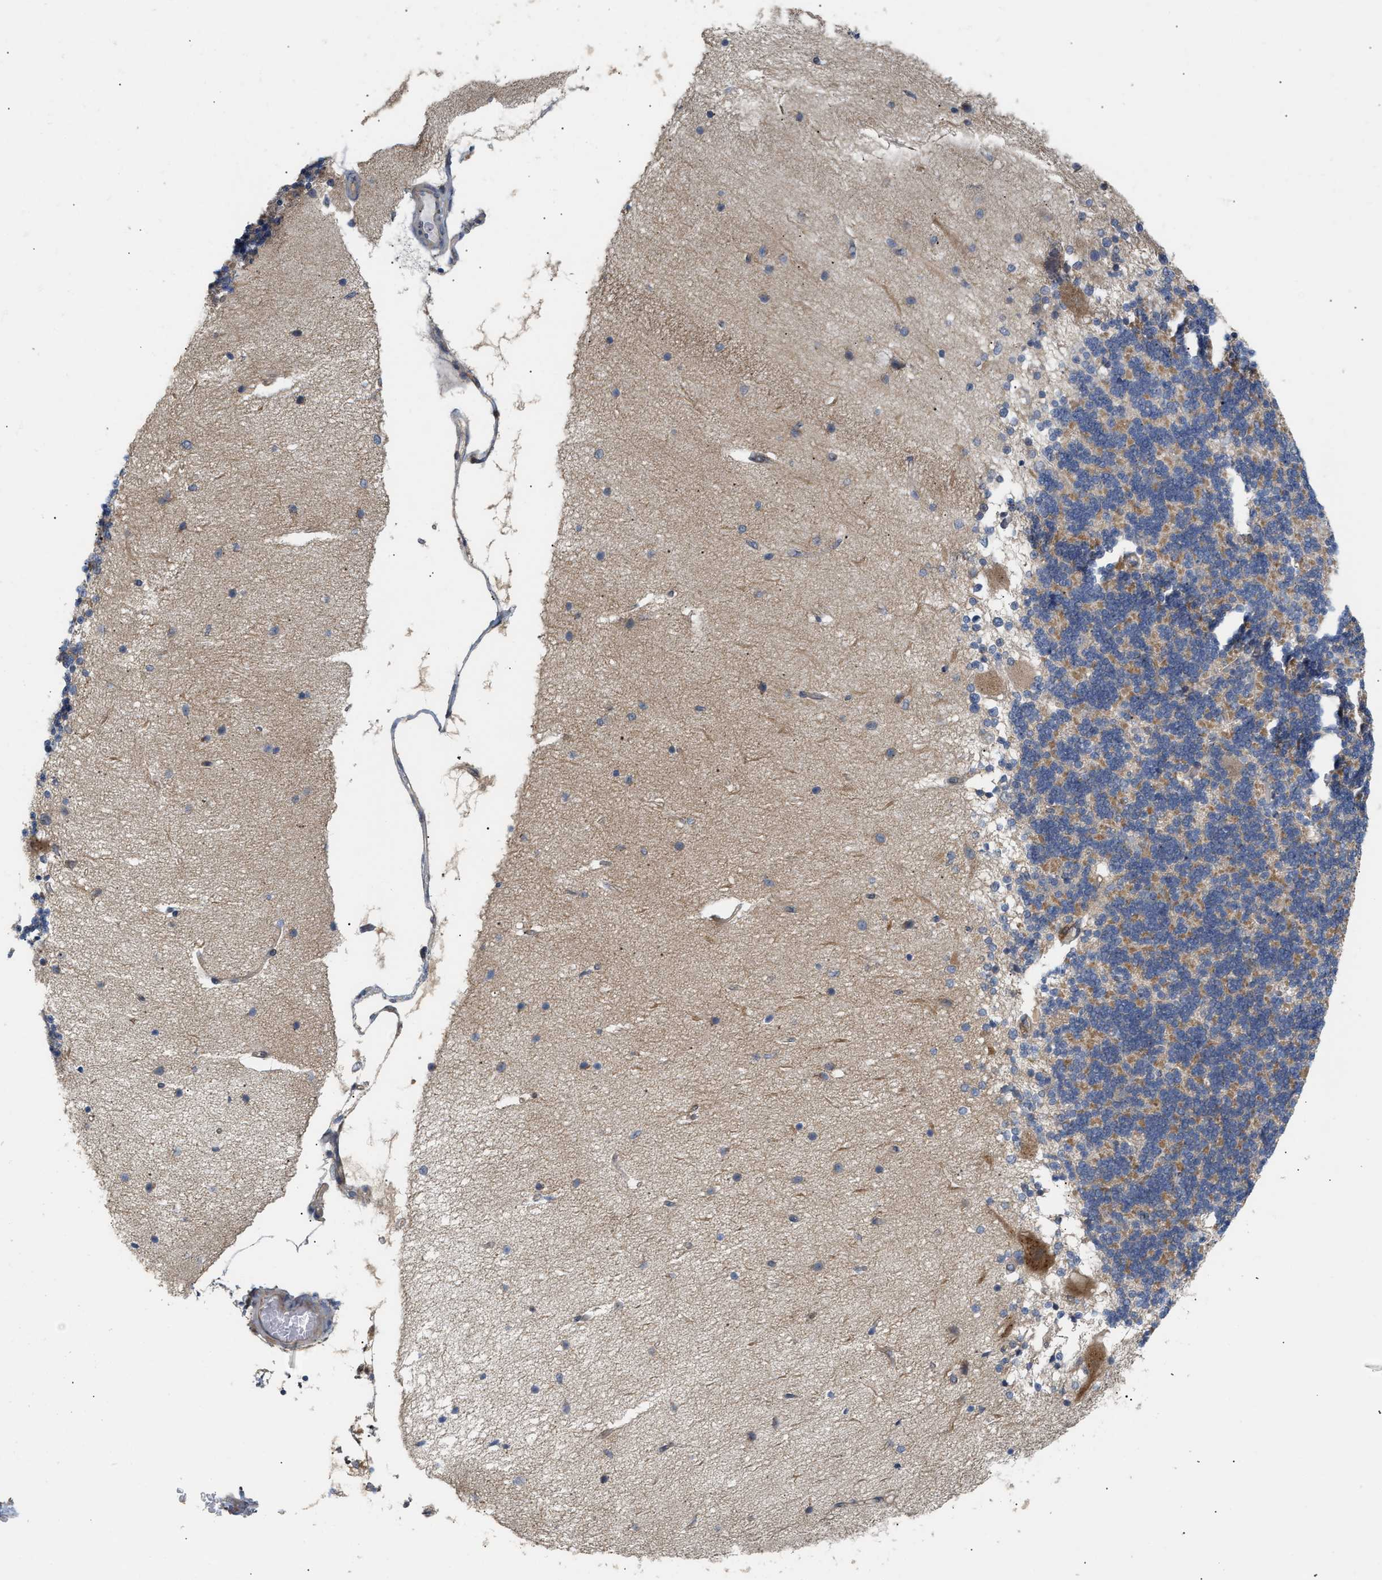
{"staining": {"intensity": "moderate", "quantity": ">75%", "location": "cytoplasmic/membranous"}, "tissue": "cerebellum", "cell_type": "Cells in granular layer", "image_type": "normal", "snomed": [{"axis": "morphology", "description": "Normal tissue, NOS"}, {"axis": "topography", "description": "Cerebellum"}], "caption": "Immunohistochemistry of normal human cerebellum shows medium levels of moderate cytoplasmic/membranous positivity in about >75% of cells in granular layer.", "gene": "DBNL", "patient": {"sex": "female", "age": 54}}